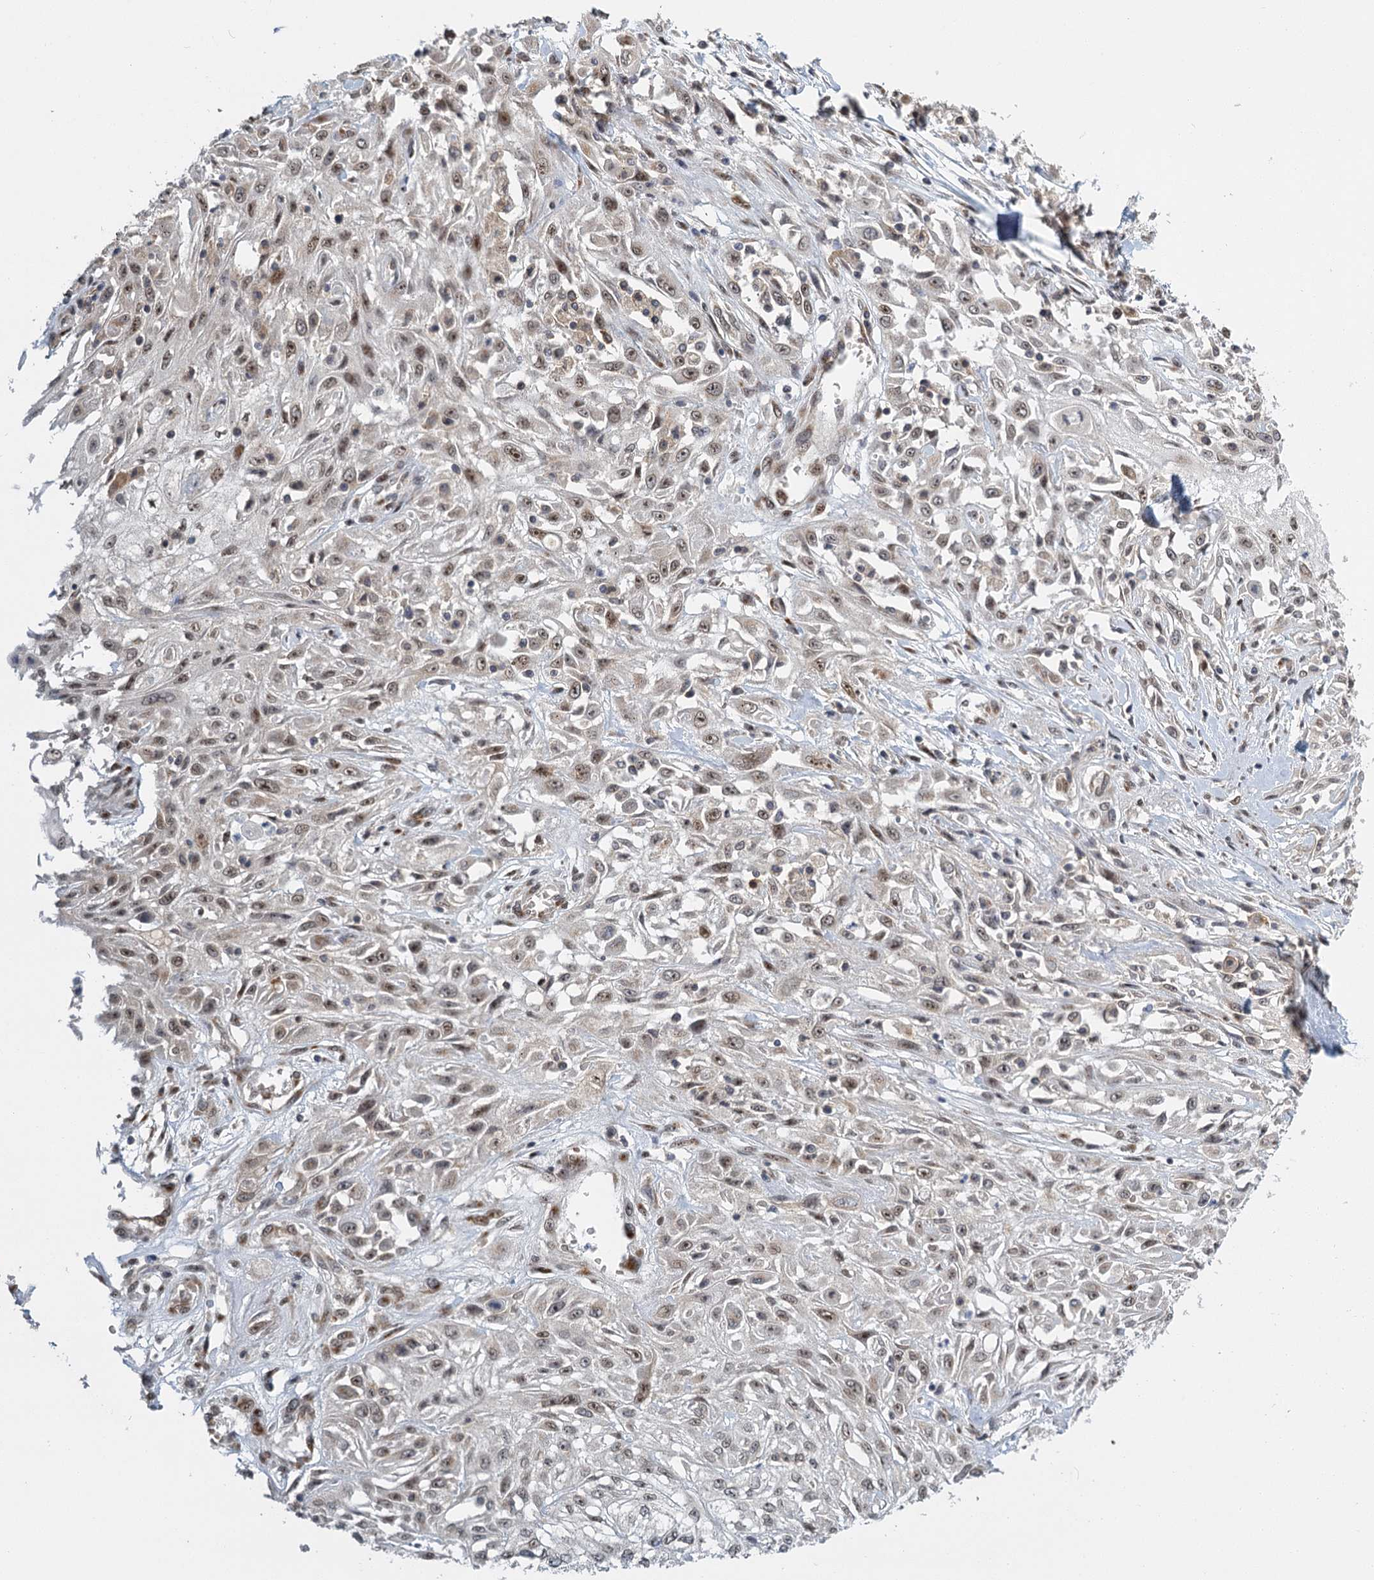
{"staining": {"intensity": "weak", "quantity": "25%-75%", "location": "nuclear"}, "tissue": "skin cancer", "cell_type": "Tumor cells", "image_type": "cancer", "snomed": [{"axis": "morphology", "description": "Squamous cell carcinoma, NOS"}, {"axis": "morphology", "description": "Squamous cell carcinoma, metastatic, NOS"}, {"axis": "topography", "description": "Skin"}, {"axis": "topography", "description": "Lymph node"}], "caption": "Weak nuclear protein expression is identified in approximately 25%-75% of tumor cells in skin metastatic squamous cell carcinoma.", "gene": "TREX1", "patient": {"sex": "male", "age": 75}}